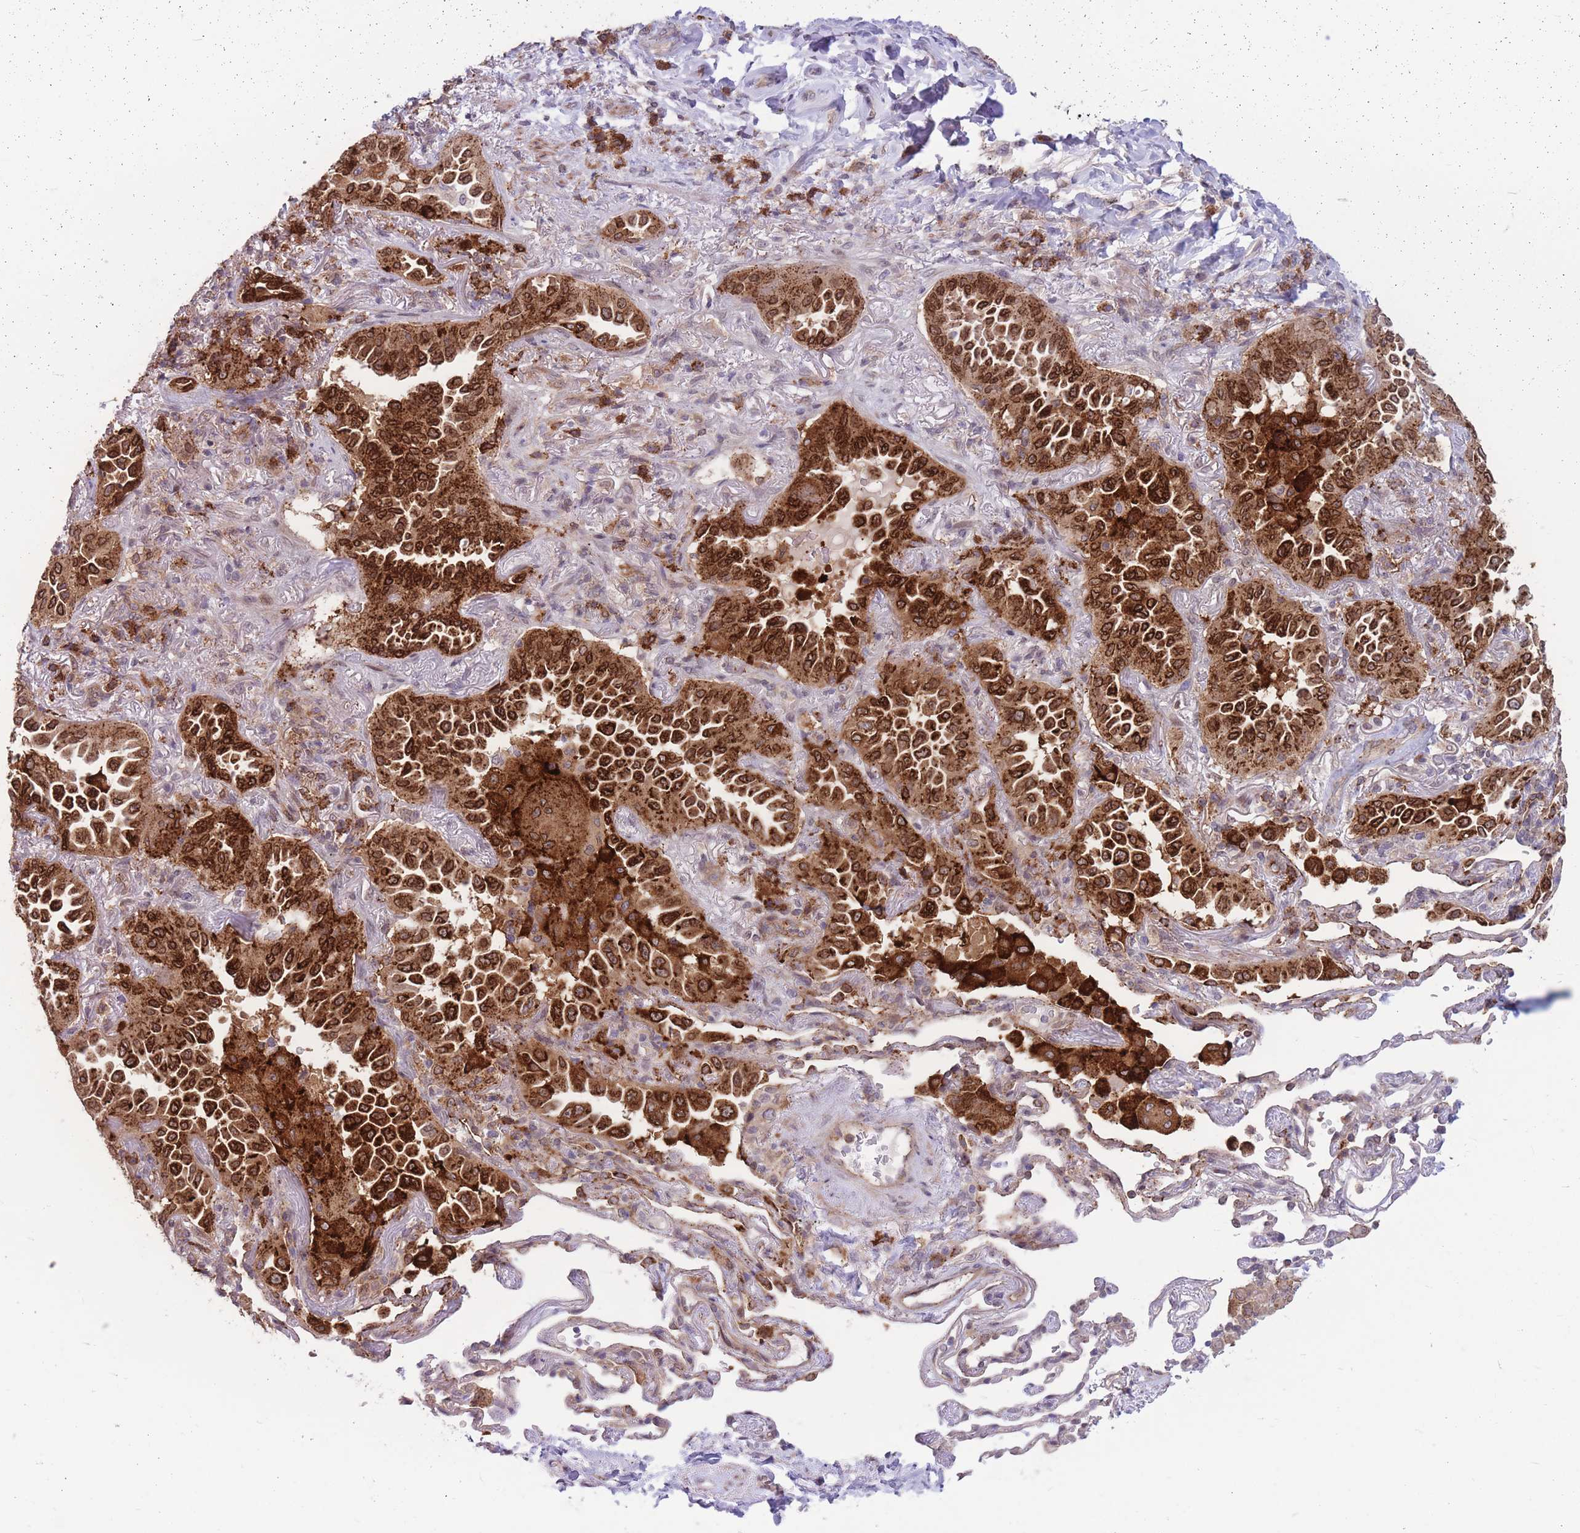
{"staining": {"intensity": "strong", "quantity": ">75%", "location": "cytoplasmic/membranous"}, "tissue": "lung cancer", "cell_type": "Tumor cells", "image_type": "cancer", "snomed": [{"axis": "morphology", "description": "Adenocarcinoma, NOS"}, {"axis": "topography", "description": "Lung"}], "caption": "About >75% of tumor cells in lung cancer (adenocarcinoma) reveal strong cytoplasmic/membranous protein positivity as visualized by brown immunohistochemical staining.", "gene": "TCF20", "patient": {"sex": "female", "age": 69}}